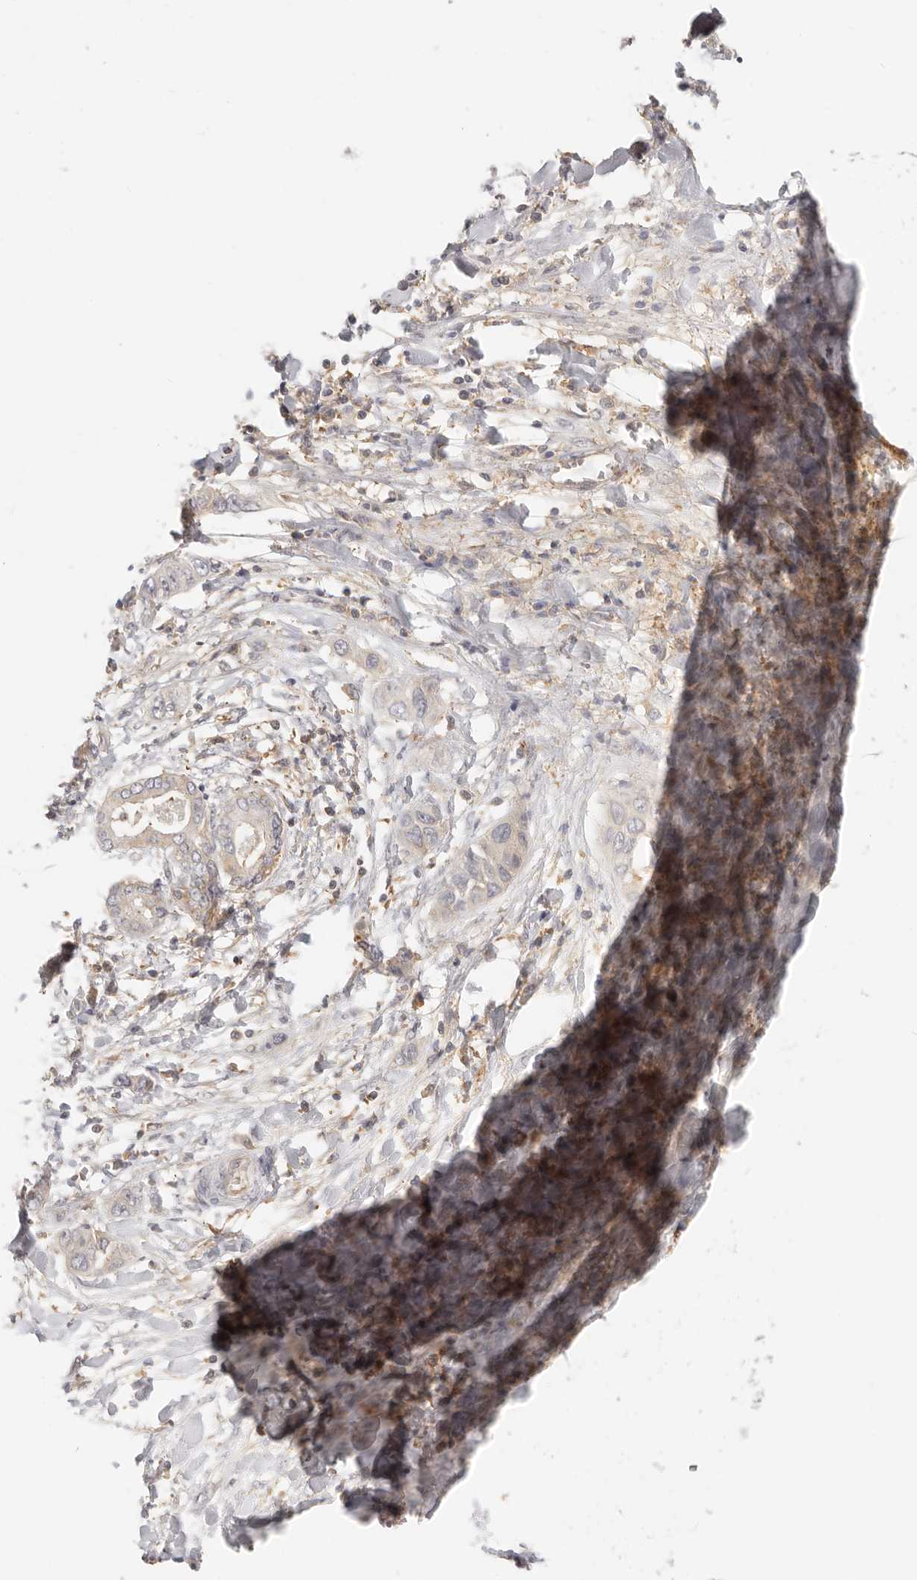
{"staining": {"intensity": "negative", "quantity": "none", "location": "none"}, "tissue": "liver cancer", "cell_type": "Tumor cells", "image_type": "cancer", "snomed": [{"axis": "morphology", "description": "Cholangiocarcinoma"}, {"axis": "topography", "description": "Liver"}], "caption": "Tumor cells are negative for brown protein staining in liver cancer (cholangiocarcinoma).", "gene": "DTNBP1", "patient": {"sex": "female", "age": 52}}